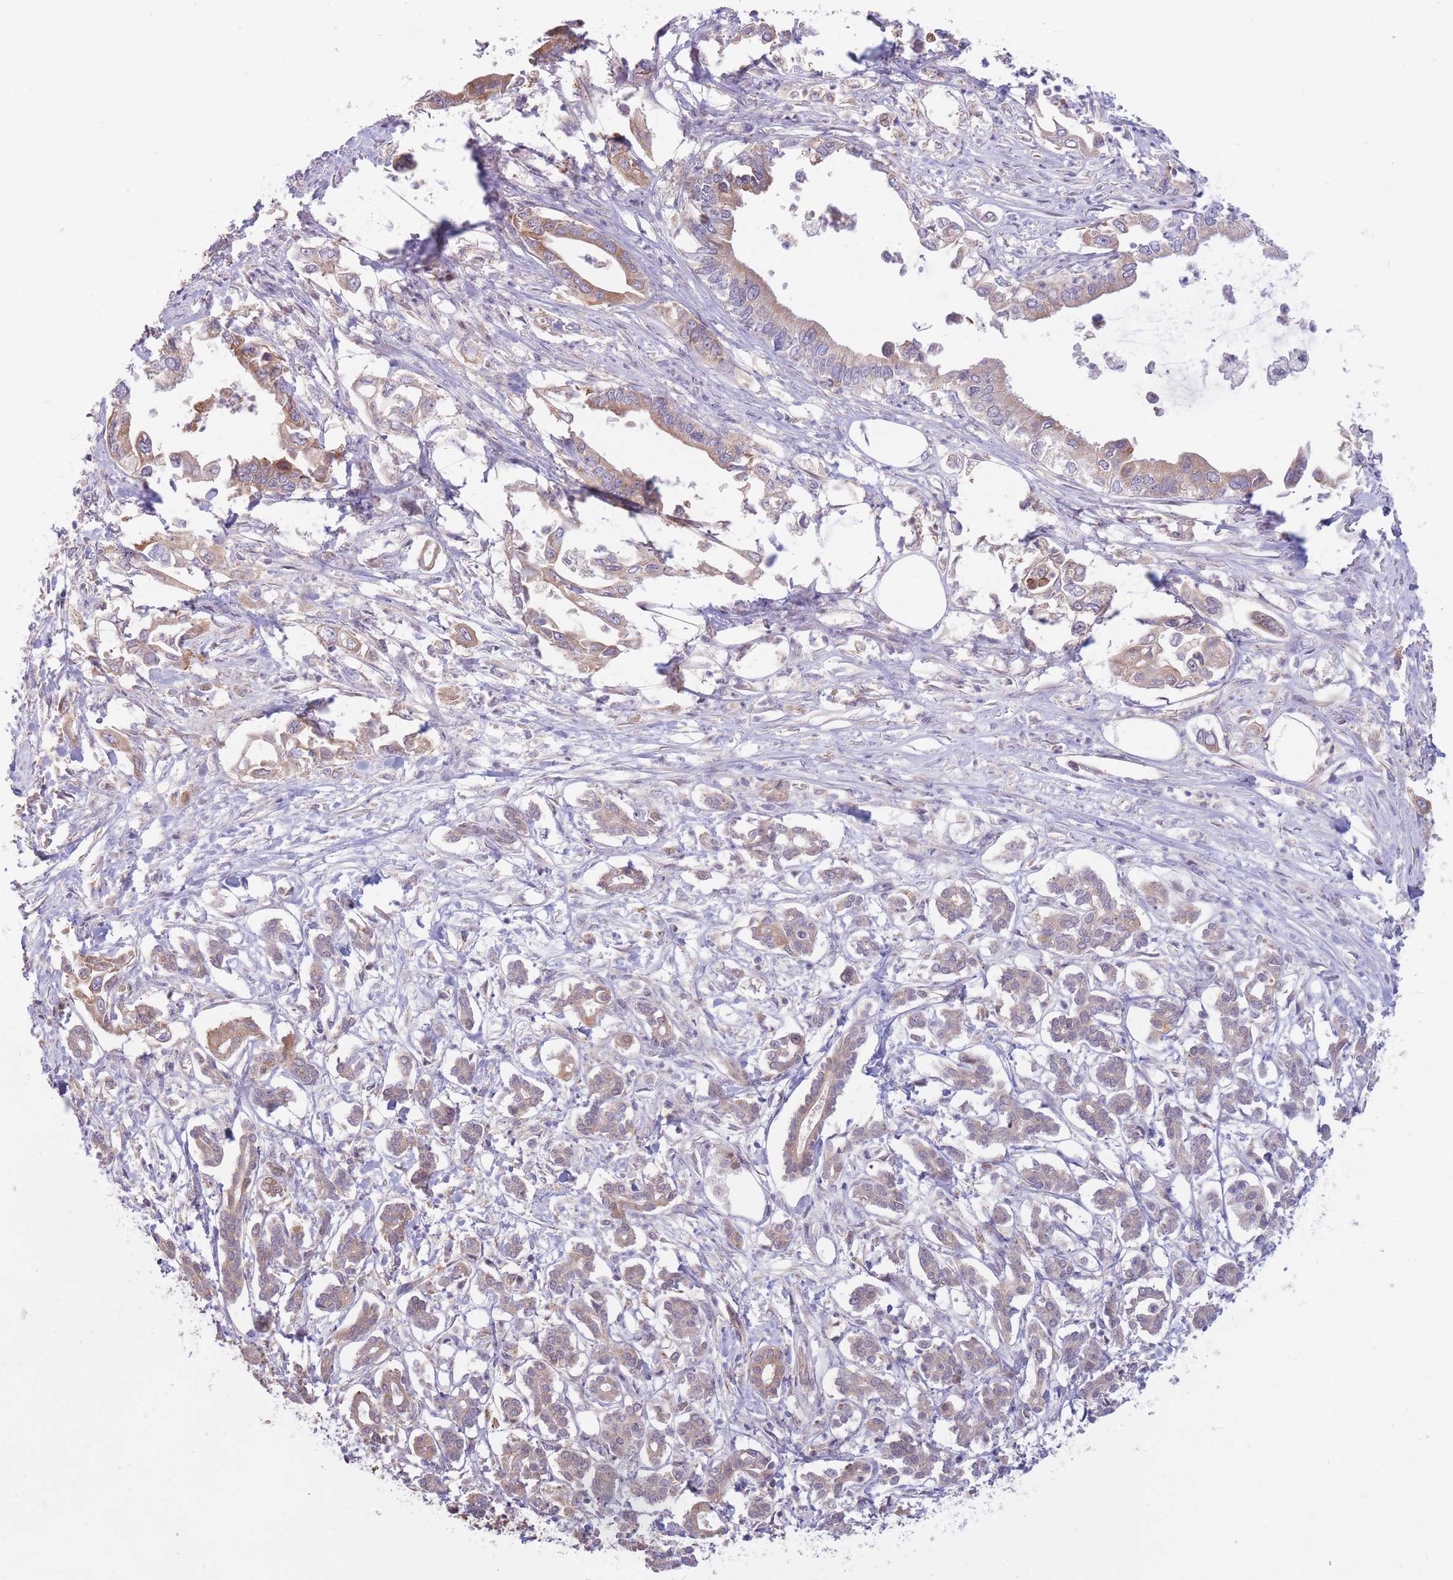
{"staining": {"intensity": "moderate", "quantity": "25%-75%", "location": "cytoplasmic/membranous"}, "tissue": "pancreatic cancer", "cell_type": "Tumor cells", "image_type": "cancer", "snomed": [{"axis": "morphology", "description": "Adenocarcinoma, NOS"}, {"axis": "topography", "description": "Pancreas"}], "caption": "Pancreatic adenocarcinoma stained with DAB (3,3'-diaminobenzidine) immunohistochemistry reveals medium levels of moderate cytoplasmic/membranous expression in about 25%-75% of tumor cells. (Stains: DAB (3,3'-diaminobenzidine) in brown, nuclei in blue, Microscopy: brightfield microscopy at high magnification).", "gene": "PTPMT1", "patient": {"sex": "male", "age": 61}}